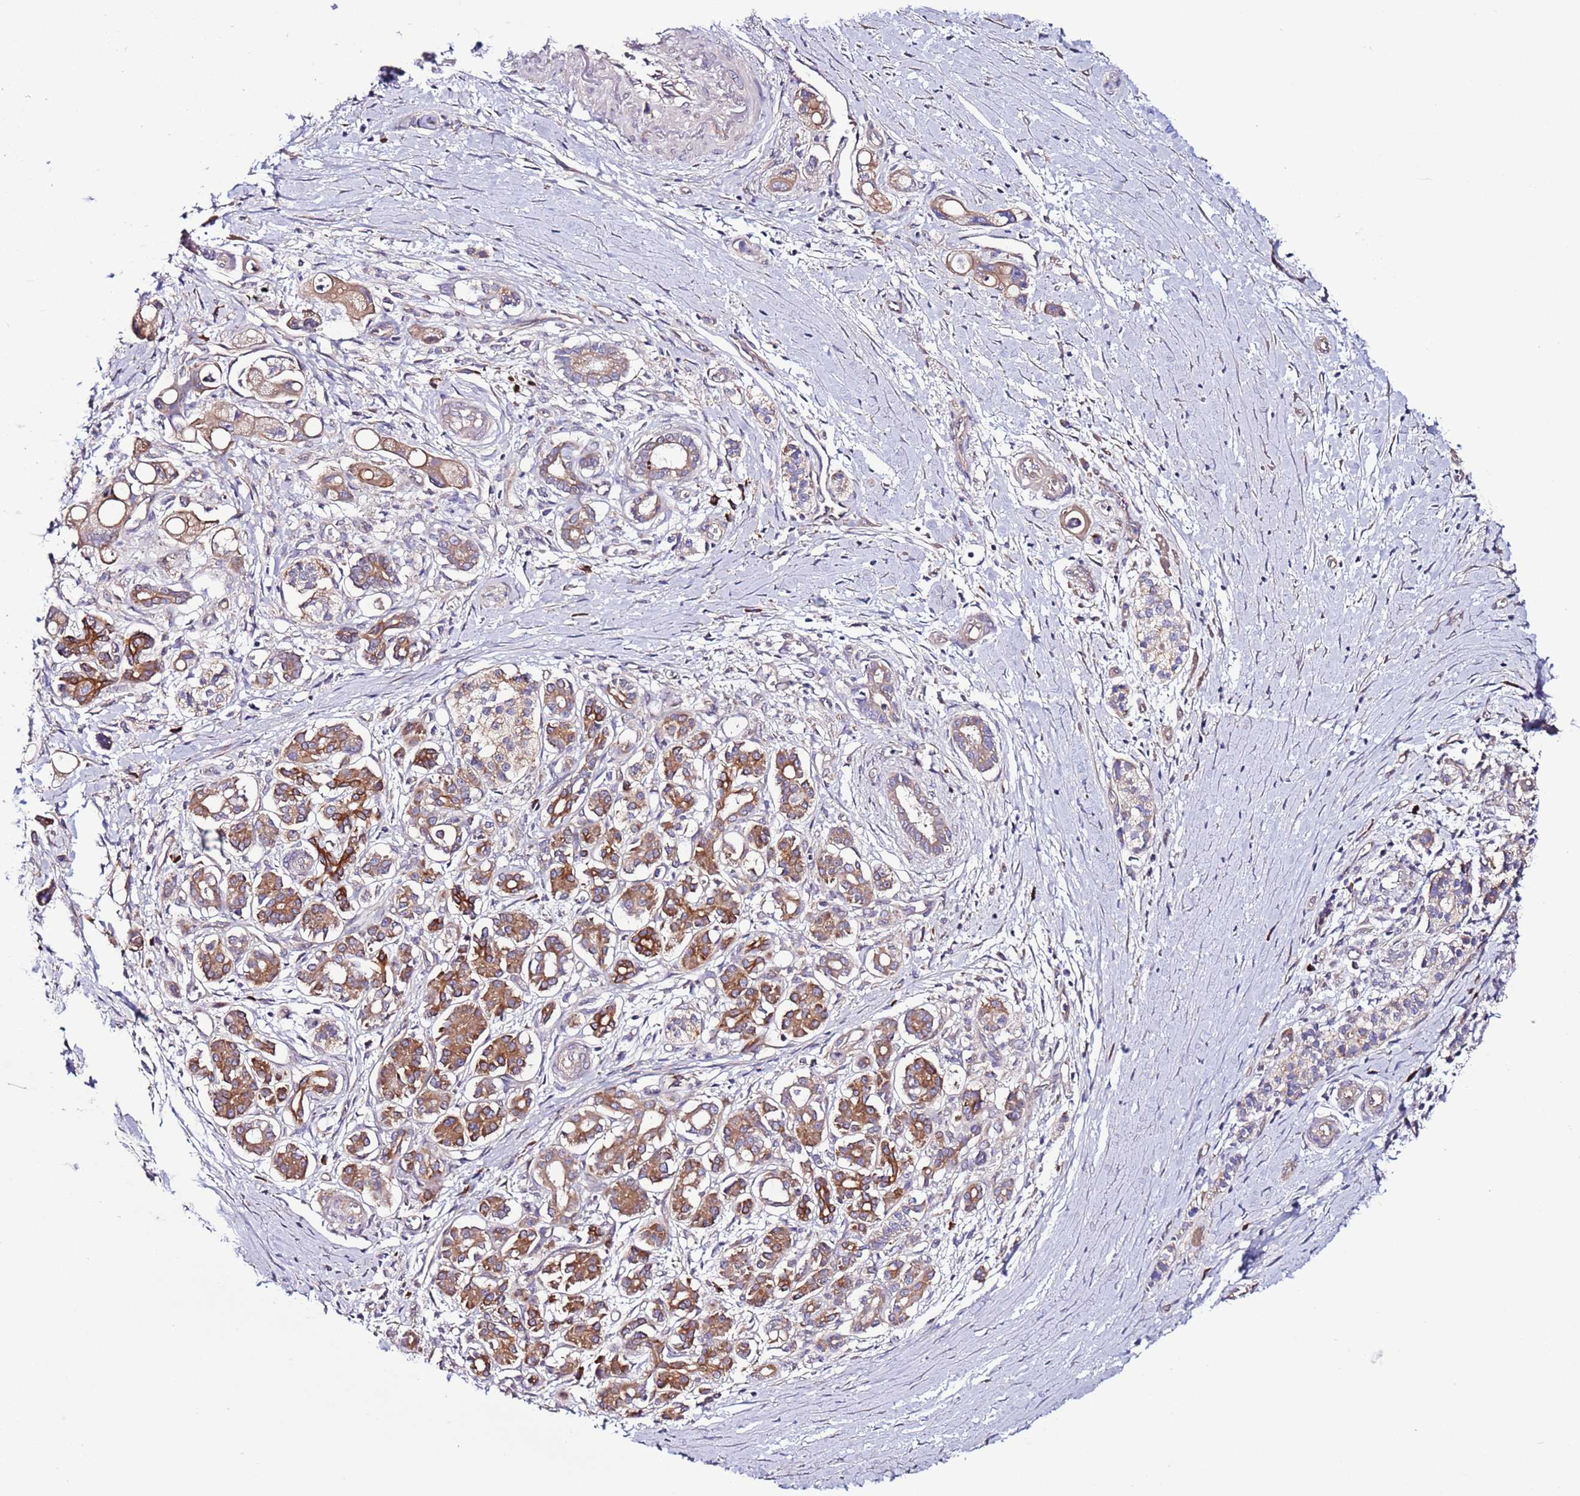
{"staining": {"intensity": "moderate", "quantity": "<25%", "location": "cytoplasmic/membranous"}, "tissue": "pancreatic cancer", "cell_type": "Tumor cells", "image_type": "cancer", "snomed": [{"axis": "morphology", "description": "Adenocarcinoma, NOS"}, {"axis": "topography", "description": "Pancreas"}], "caption": "The photomicrograph demonstrates staining of pancreatic cancer, revealing moderate cytoplasmic/membranous protein positivity (brown color) within tumor cells. (DAB (3,3'-diaminobenzidine) = brown stain, brightfield microscopy at high magnification).", "gene": "SPCS1", "patient": {"sex": "male", "age": 68}}